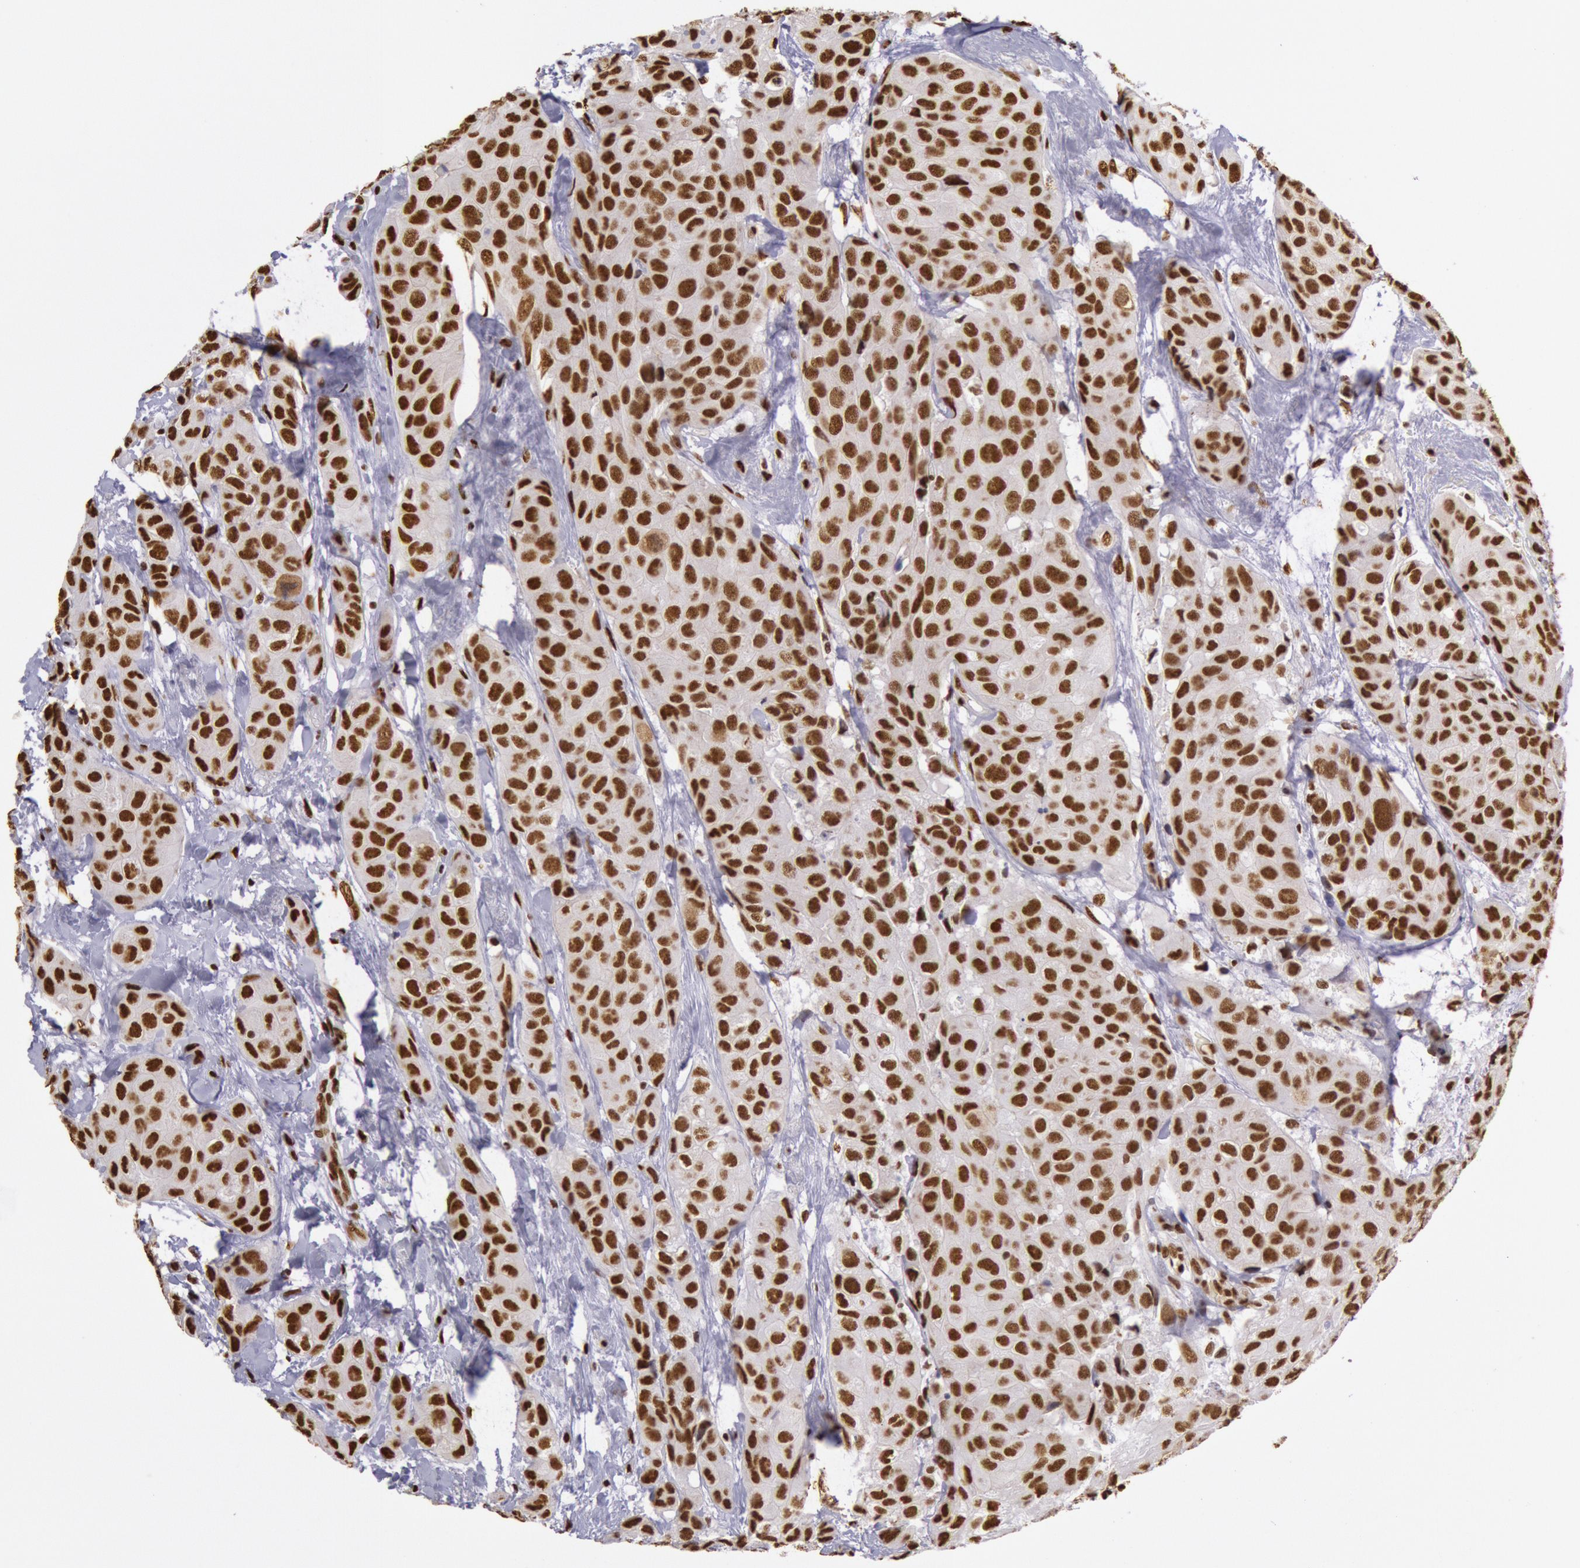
{"staining": {"intensity": "strong", "quantity": ">75%", "location": "nuclear"}, "tissue": "breast cancer", "cell_type": "Tumor cells", "image_type": "cancer", "snomed": [{"axis": "morphology", "description": "Duct carcinoma"}, {"axis": "topography", "description": "Breast"}], "caption": "This micrograph reveals intraductal carcinoma (breast) stained with immunohistochemistry to label a protein in brown. The nuclear of tumor cells show strong positivity for the protein. Nuclei are counter-stained blue.", "gene": "HNRNPH2", "patient": {"sex": "female", "age": 68}}